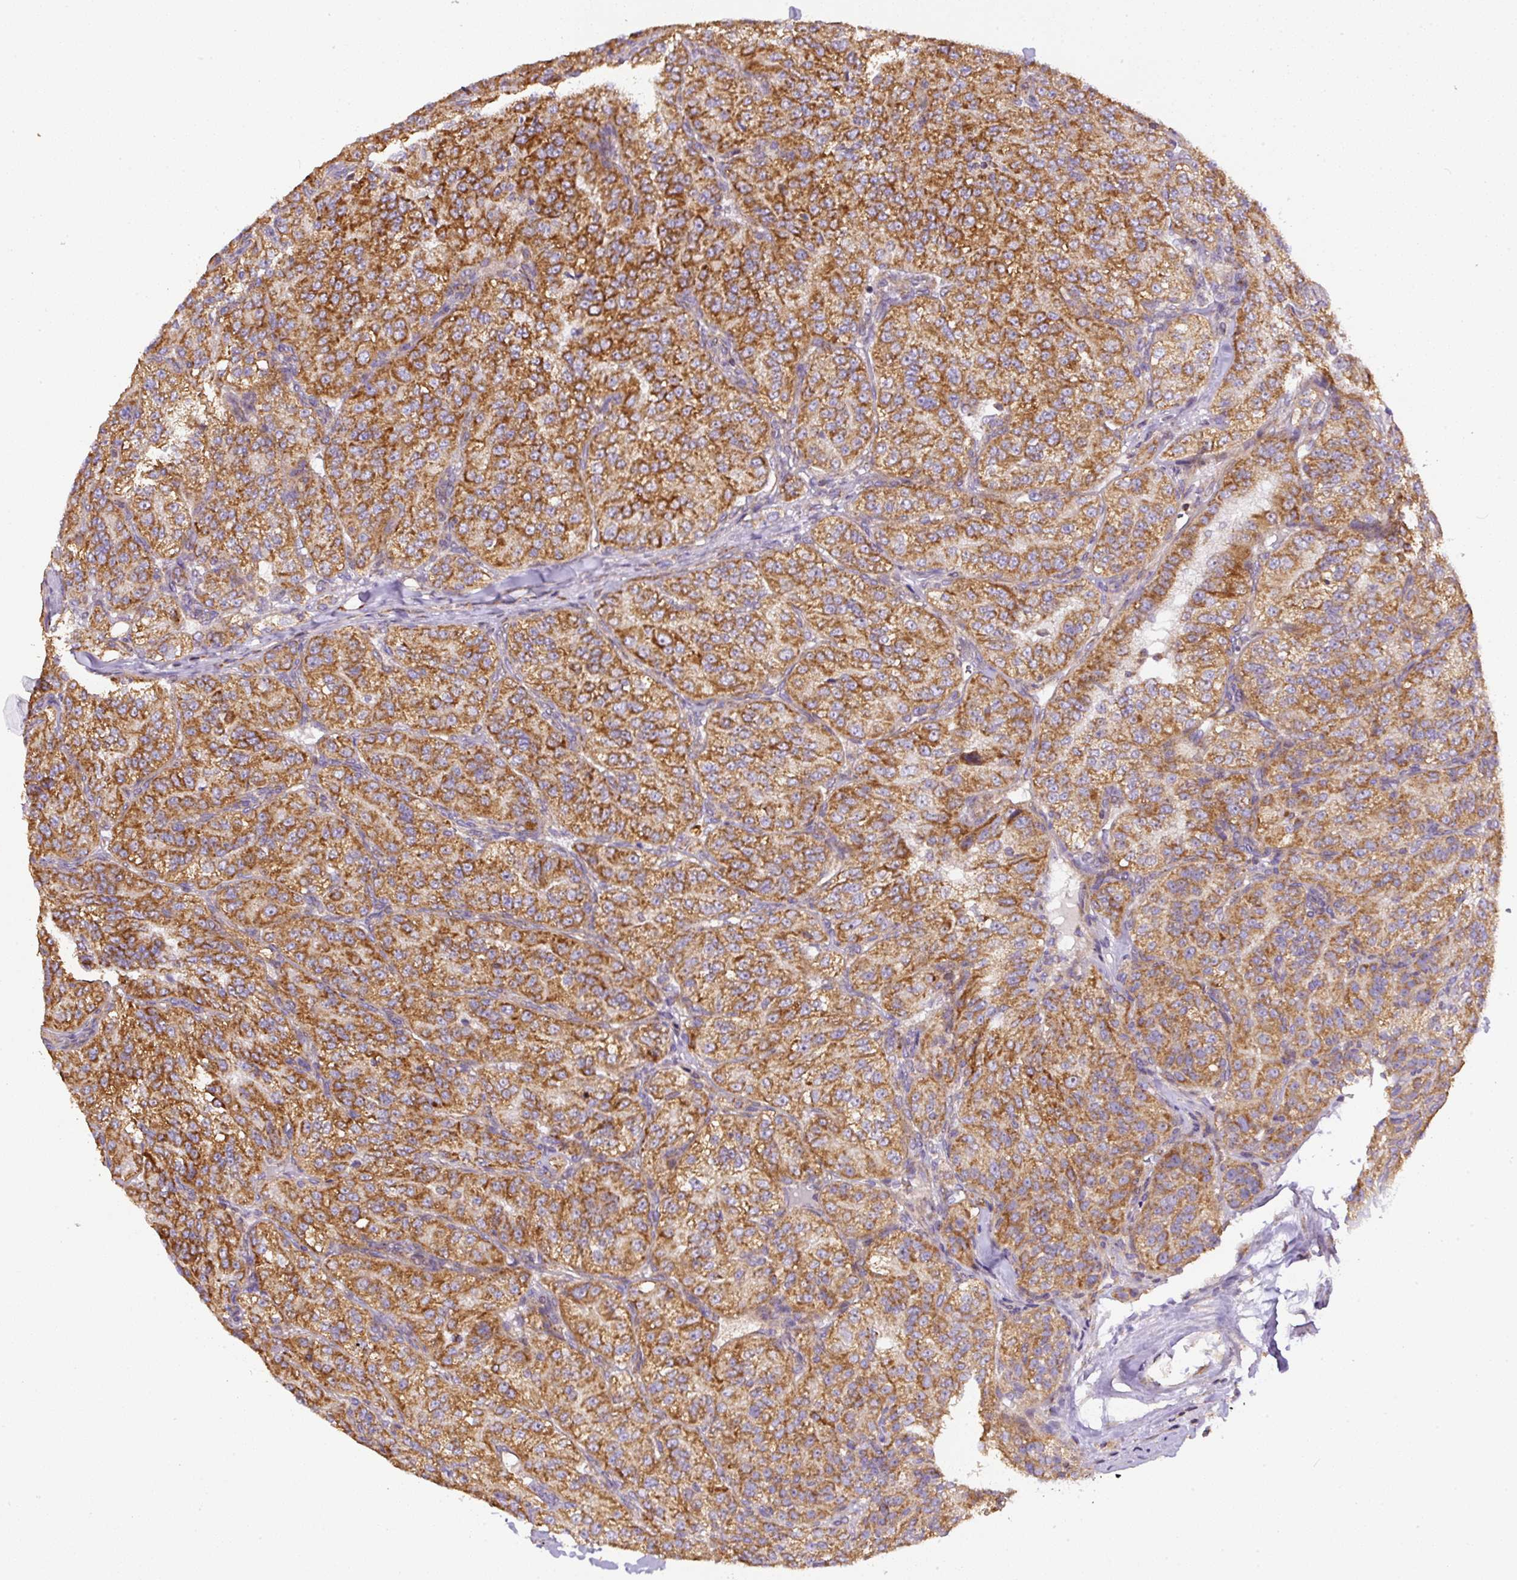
{"staining": {"intensity": "strong", "quantity": ">75%", "location": "cytoplasmic/membranous"}, "tissue": "renal cancer", "cell_type": "Tumor cells", "image_type": "cancer", "snomed": [{"axis": "morphology", "description": "Adenocarcinoma, NOS"}, {"axis": "topography", "description": "Kidney"}], "caption": "Immunohistochemistry of renal adenocarcinoma demonstrates high levels of strong cytoplasmic/membranous staining in approximately >75% of tumor cells.", "gene": "NDUFAF2", "patient": {"sex": "female", "age": 63}}